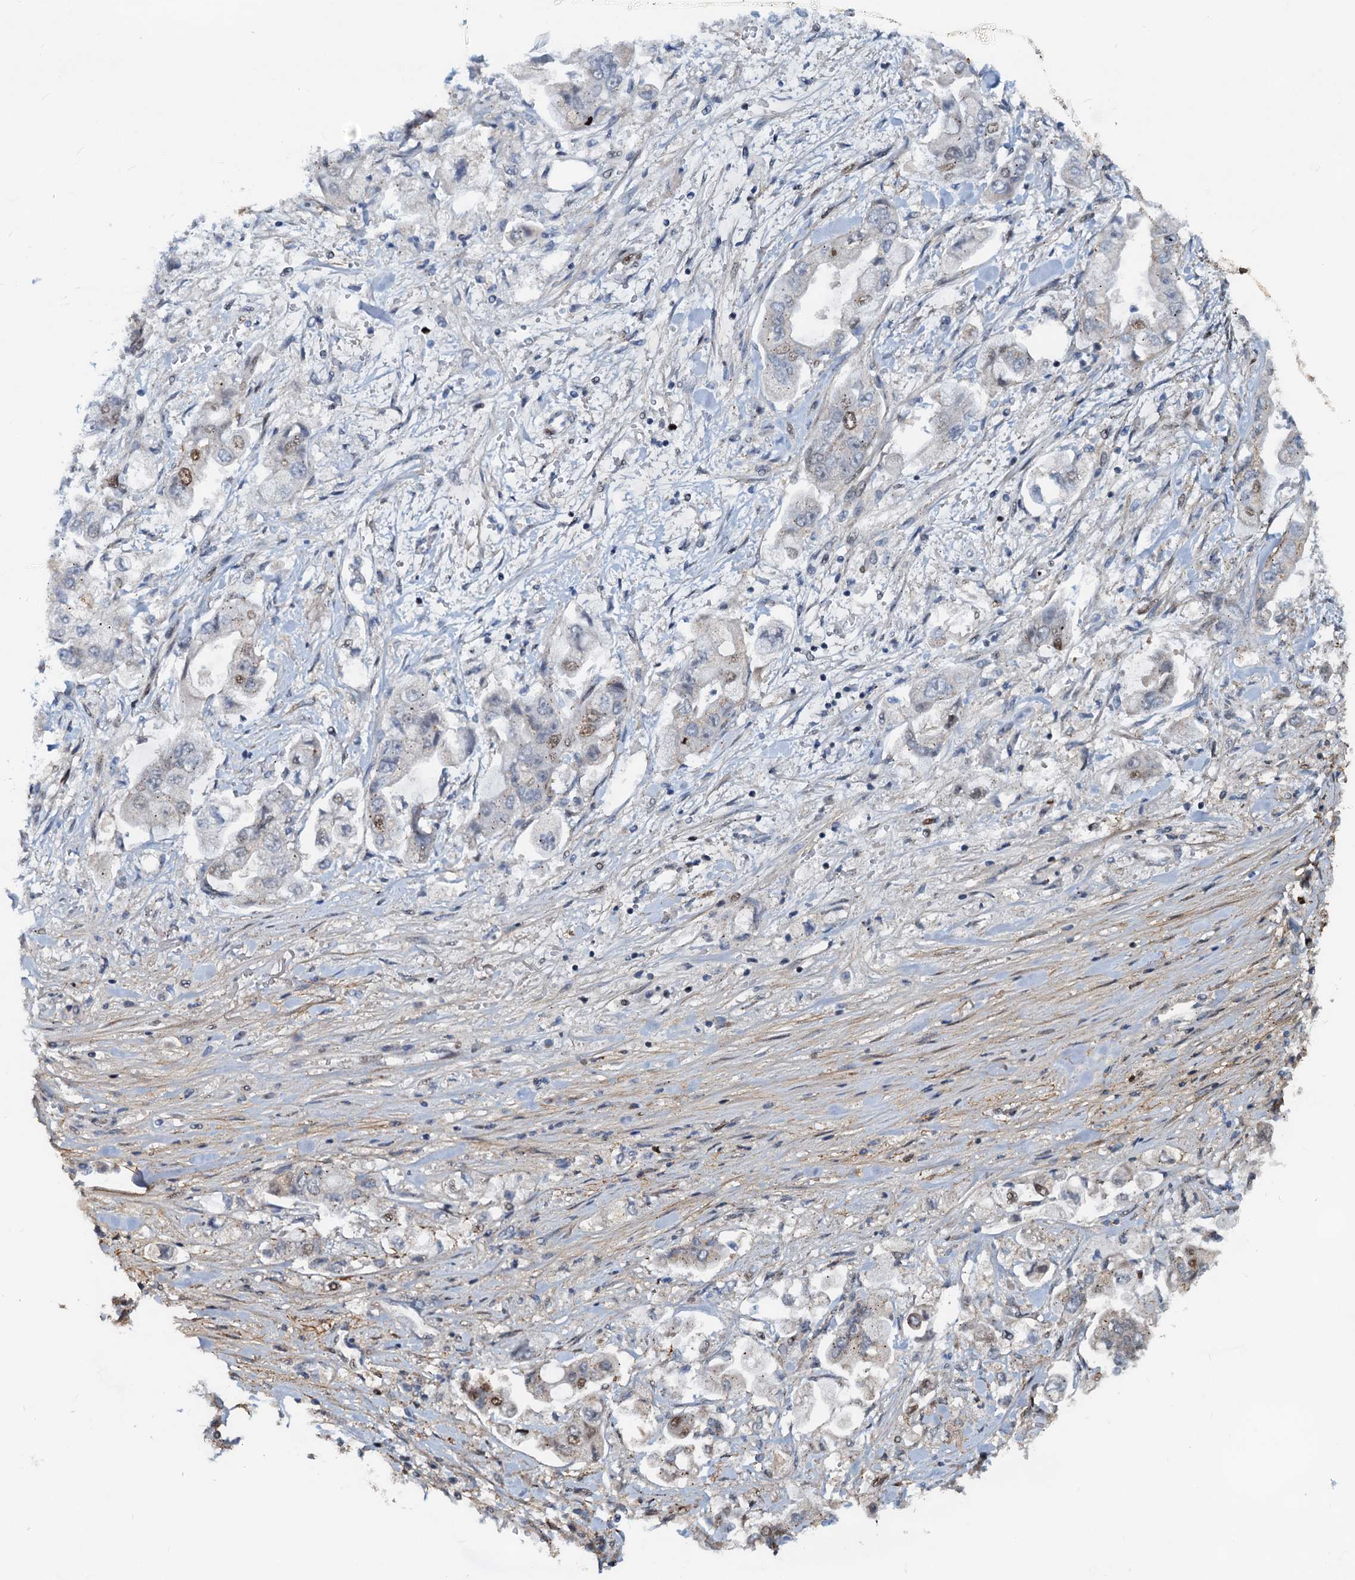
{"staining": {"intensity": "moderate", "quantity": "<25%", "location": "nuclear"}, "tissue": "stomach cancer", "cell_type": "Tumor cells", "image_type": "cancer", "snomed": [{"axis": "morphology", "description": "Adenocarcinoma, NOS"}, {"axis": "topography", "description": "Stomach"}], "caption": "High-magnification brightfield microscopy of adenocarcinoma (stomach) stained with DAB (brown) and counterstained with hematoxylin (blue). tumor cells exhibit moderate nuclear expression is seen in approximately<25% of cells.", "gene": "PTGES3", "patient": {"sex": "male", "age": 62}}